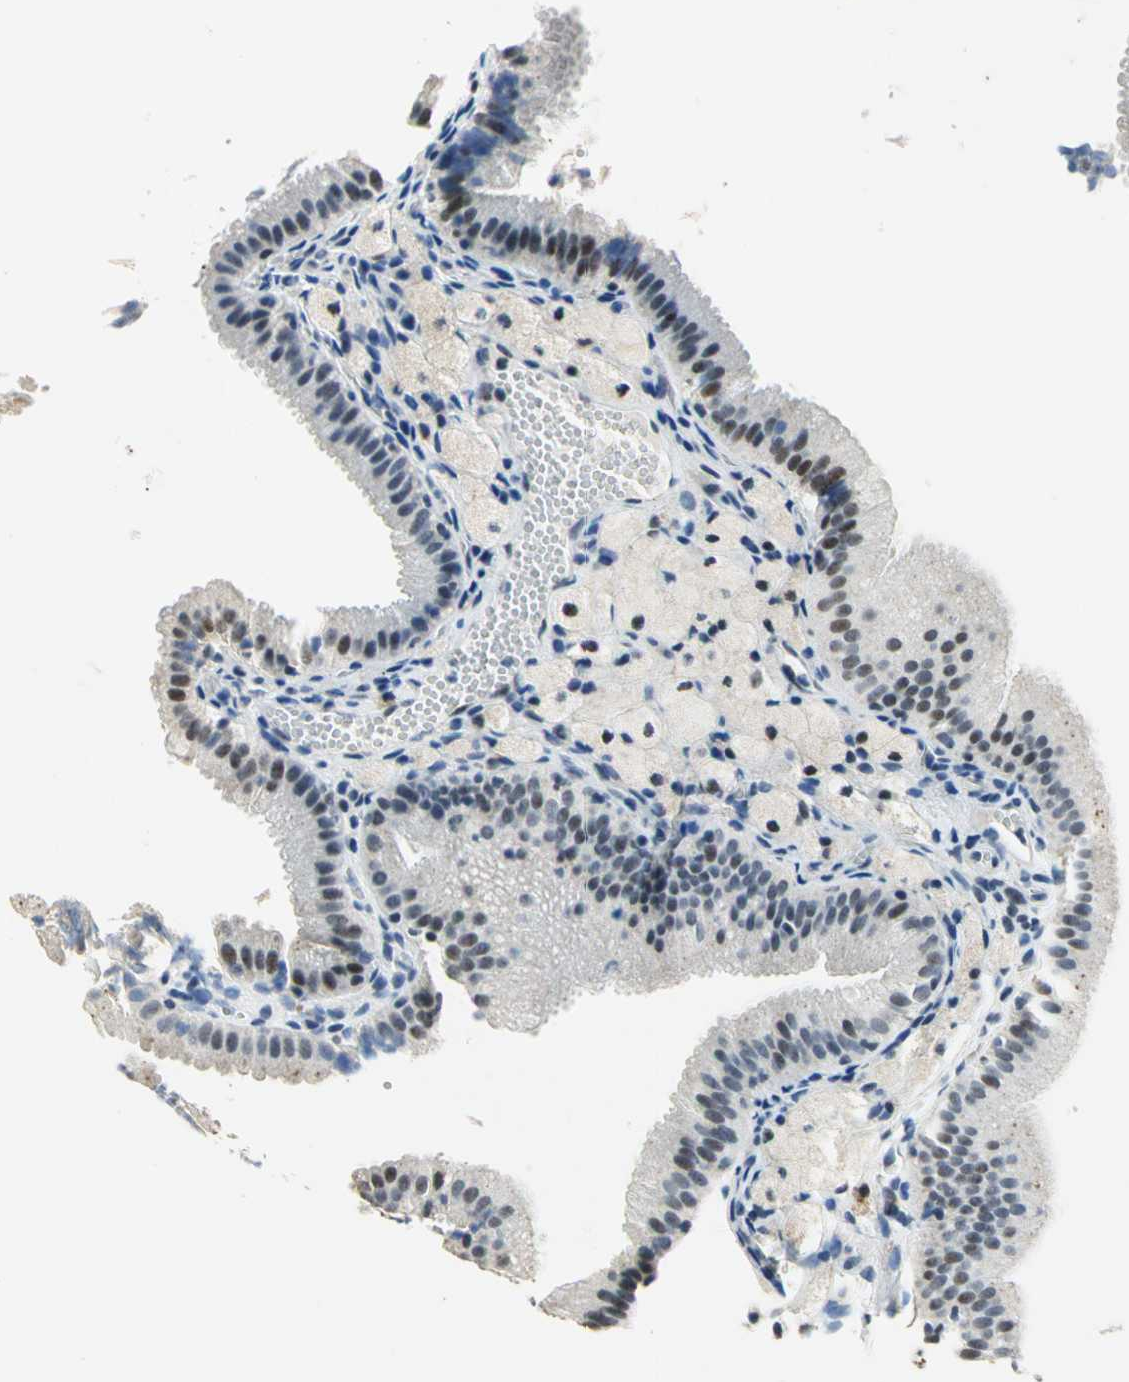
{"staining": {"intensity": "weak", "quantity": "25%-75%", "location": "nuclear"}, "tissue": "gallbladder", "cell_type": "Glandular cells", "image_type": "normal", "snomed": [{"axis": "morphology", "description": "Normal tissue, NOS"}, {"axis": "topography", "description": "Gallbladder"}], "caption": "An immunohistochemistry (IHC) micrograph of unremarkable tissue is shown. Protein staining in brown labels weak nuclear positivity in gallbladder within glandular cells.", "gene": "RAD17", "patient": {"sex": "female", "age": 24}}